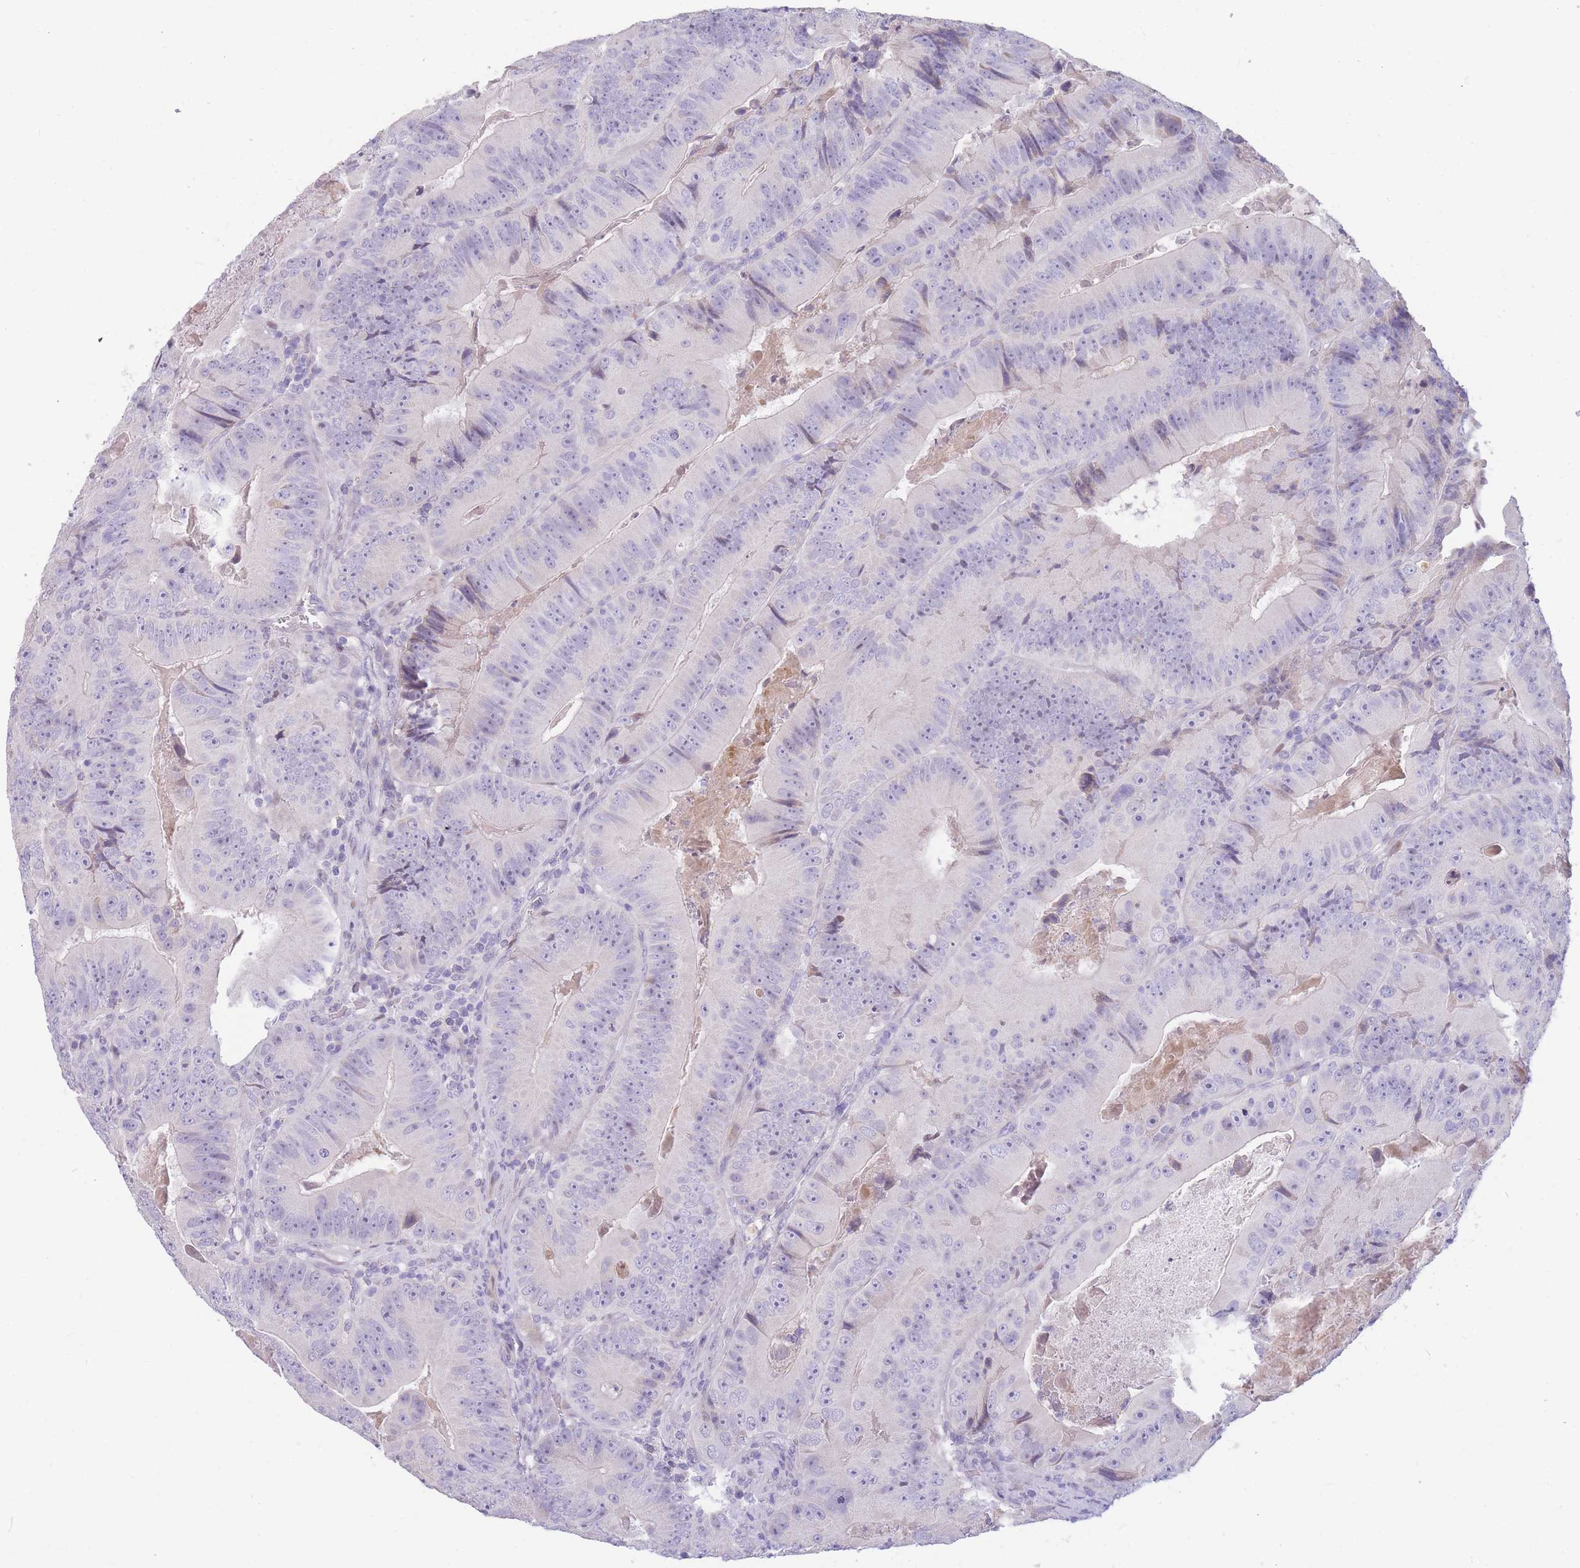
{"staining": {"intensity": "negative", "quantity": "none", "location": "none"}, "tissue": "colorectal cancer", "cell_type": "Tumor cells", "image_type": "cancer", "snomed": [{"axis": "morphology", "description": "Adenocarcinoma, NOS"}, {"axis": "topography", "description": "Colon"}], "caption": "This is an immunohistochemistry photomicrograph of human colorectal cancer (adenocarcinoma). There is no positivity in tumor cells.", "gene": "SHCBP1", "patient": {"sex": "female", "age": 86}}